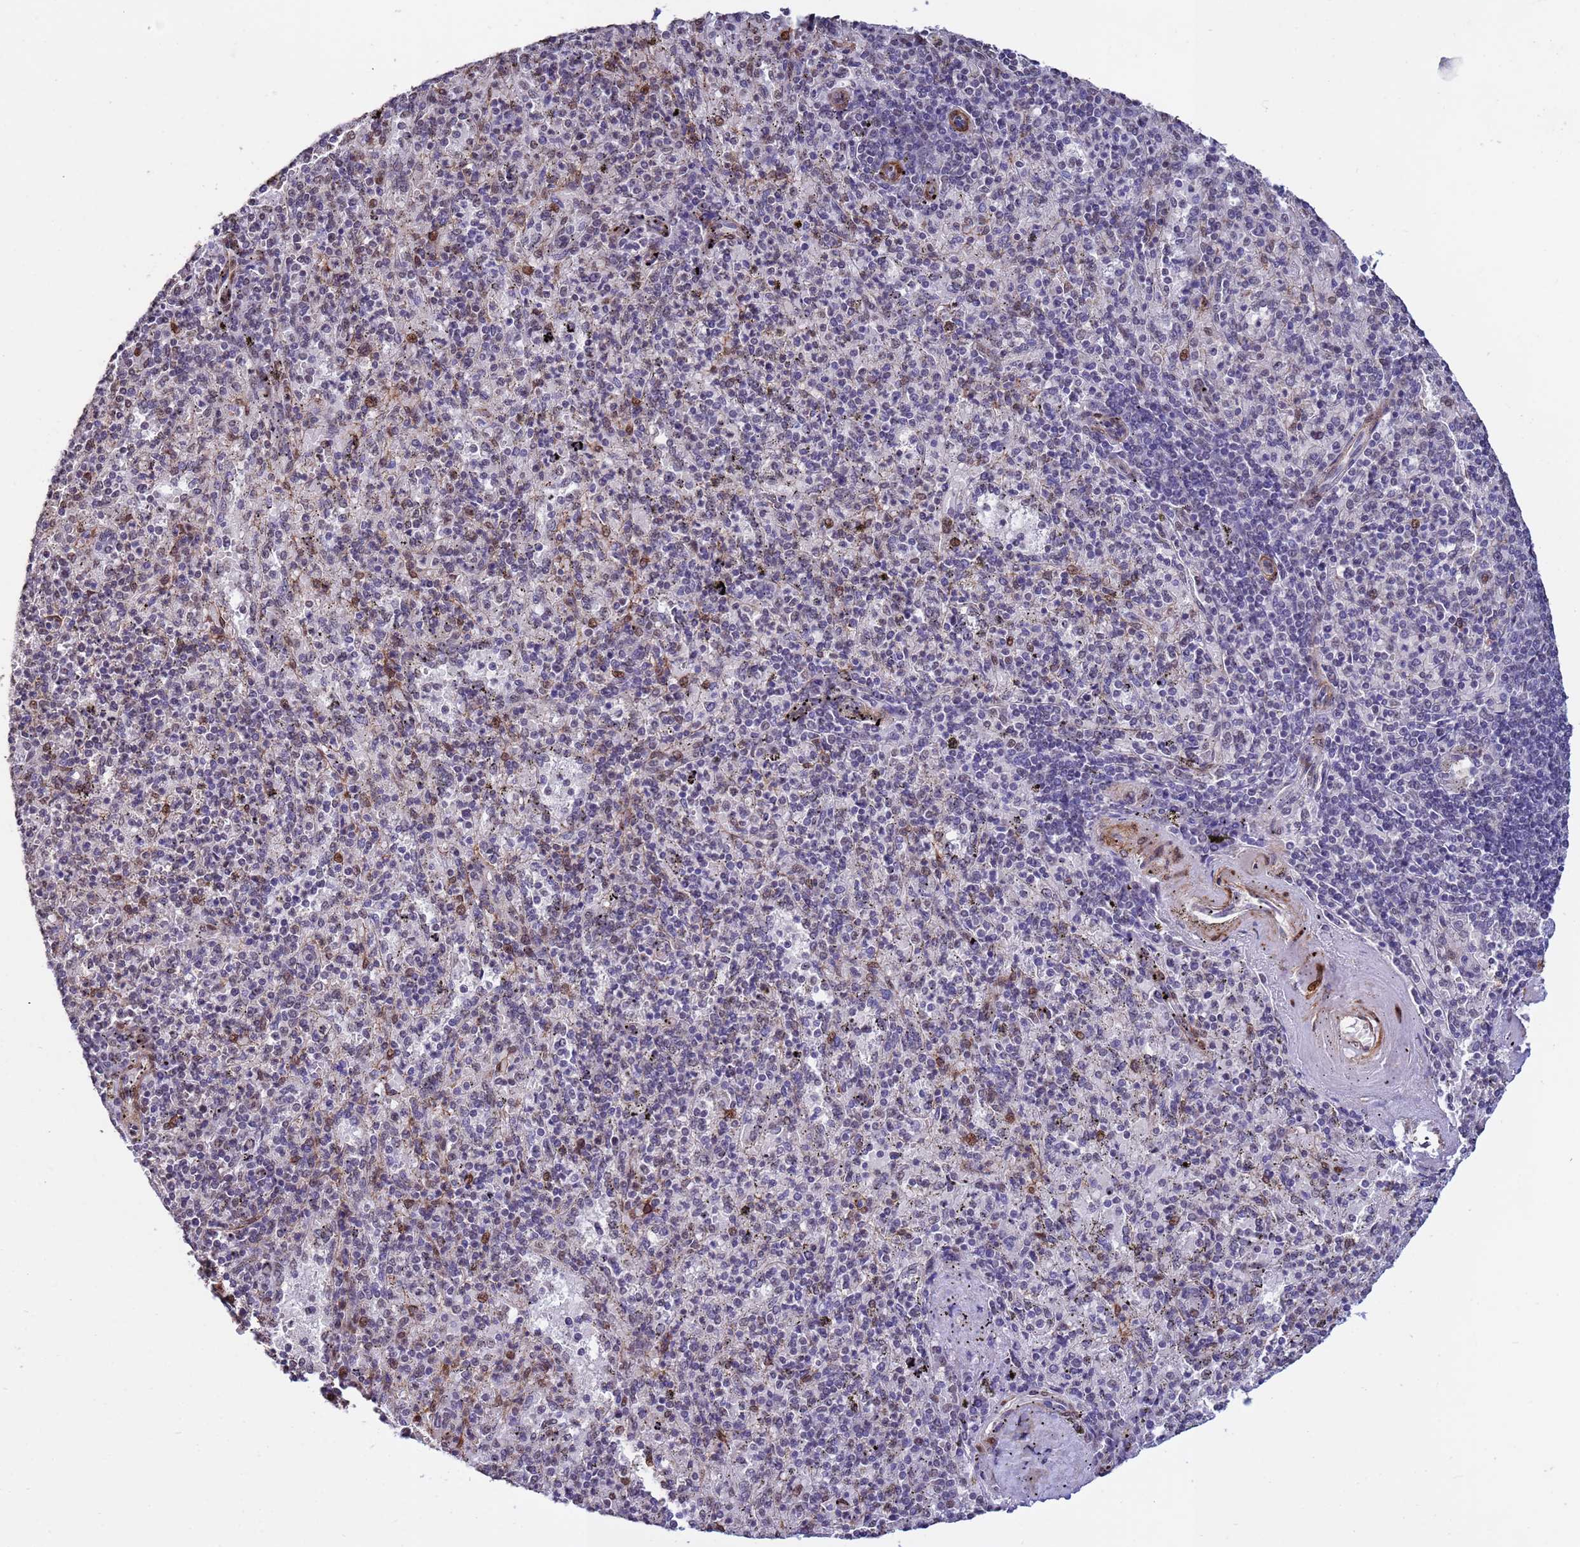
{"staining": {"intensity": "moderate", "quantity": "25%-75%", "location": "cytoplasmic/membranous,nuclear"}, "tissue": "spleen", "cell_type": "Cells in red pulp", "image_type": "normal", "snomed": [{"axis": "morphology", "description": "Normal tissue, NOS"}, {"axis": "topography", "description": "Spleen"}], "caption": "Immunohistochemical staining of unremarkable human spleen reveals medium levels of moderate cytoplasmic/membranous,nuclear positivity in approximately 25%-75% of cells in red pulp. (DAB IHC with brightfield microscopy, high magnification).", "gene": "TRIP6", "patient": {"sex": "male", "age": 82}}